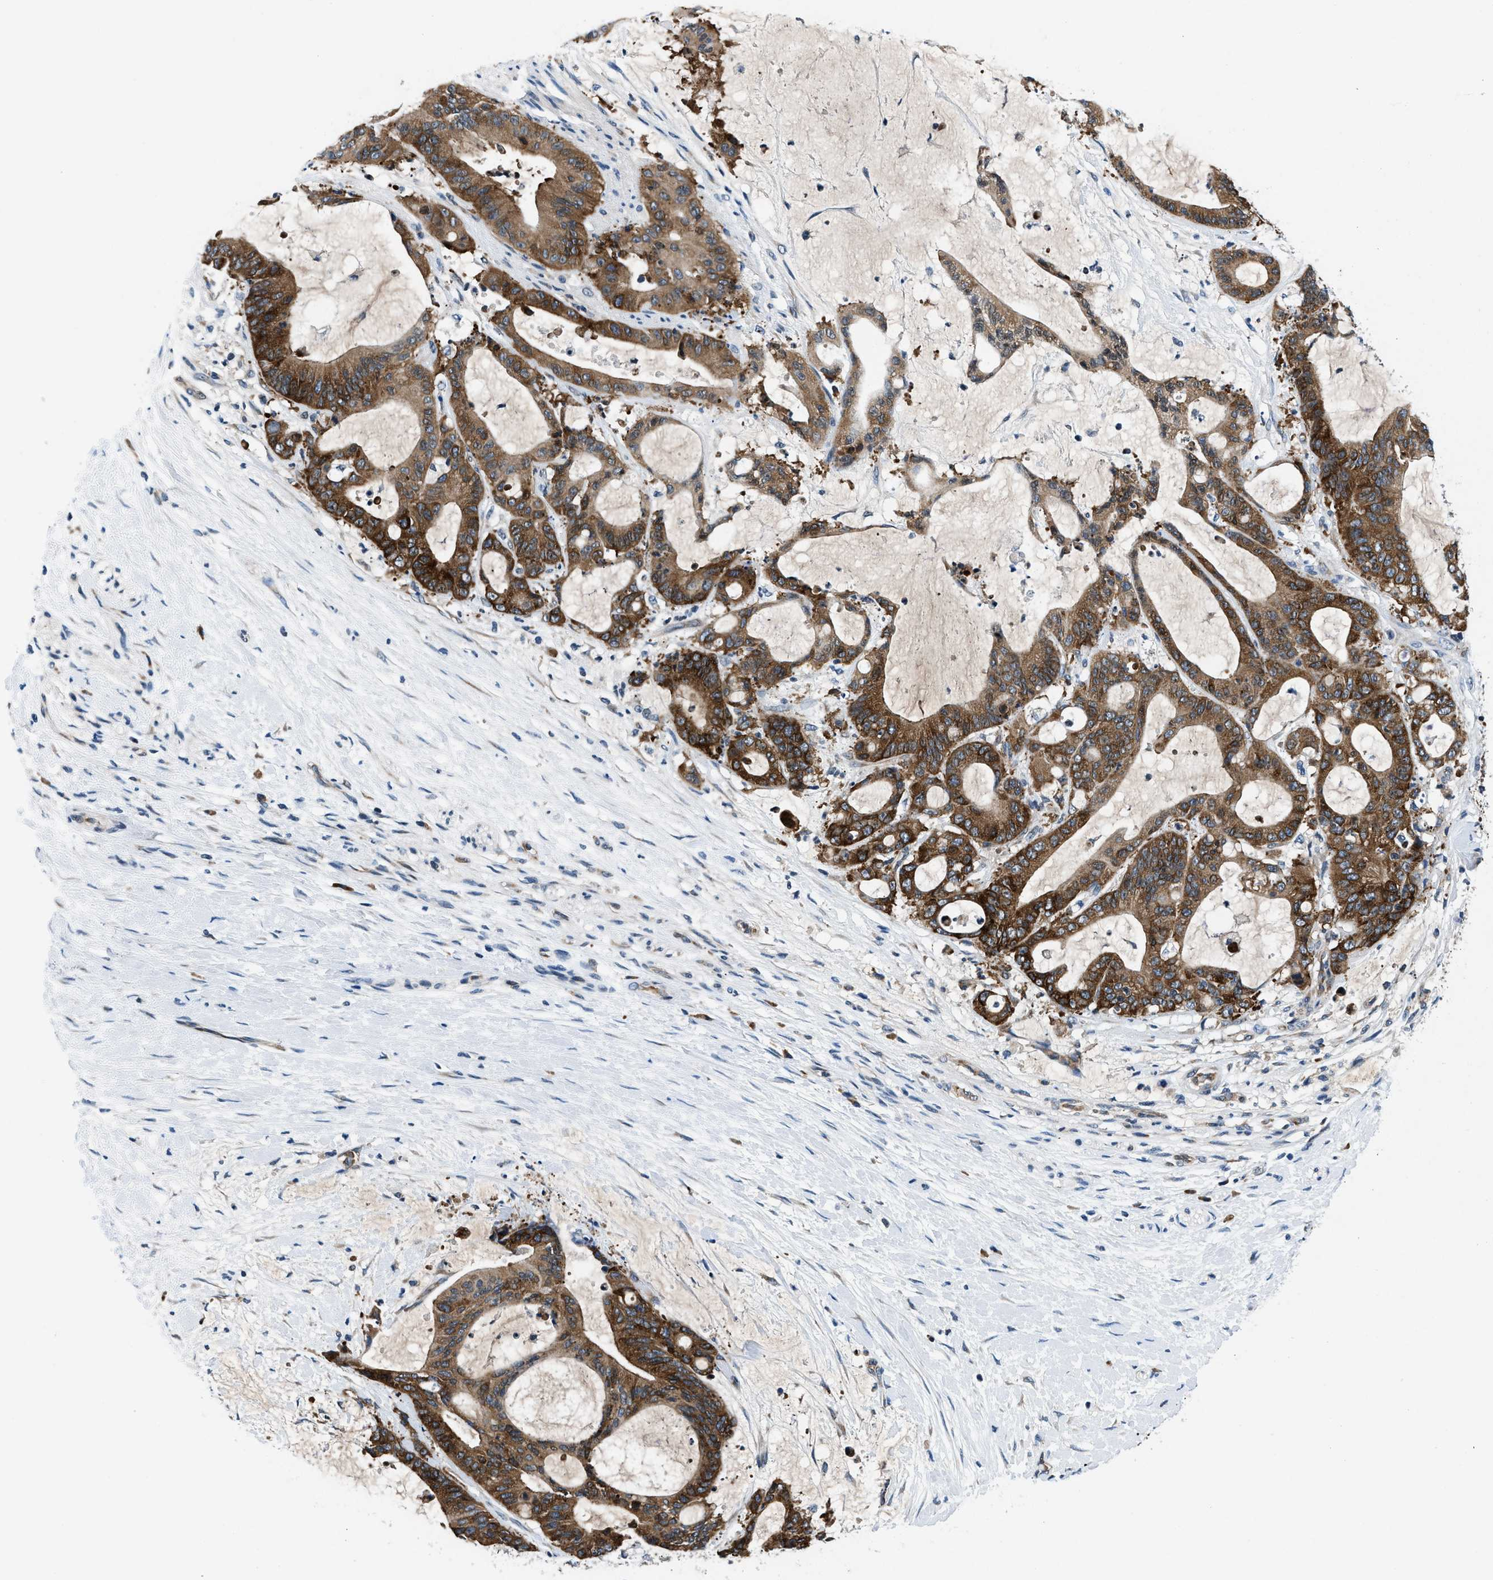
{"staining": {"intensity": "strong", "quantity": ">75%", "location": "cytoplasmic/membranous"}, "tissue": "liver cancer", "cell_type": "Tumor cells", "image_type": "cancer", "snomed": [{"axis": "morphology", "description": "Cholangiocarcinoma"}, {"axis": "topography", "description": "Liver"}], "caption": "Liver cholangiocarcinoma was stained to show a protein in brown. There is high levels of strong cytoplasmic/membranous expression in about >75% of tumor cells. (DAB (3,3'-diaminobenzidine) IHC, brown staining for protein, blue staining for nuclei).", "gene": "PA2G4", "patient": {"sex": "female", "age": 73}}